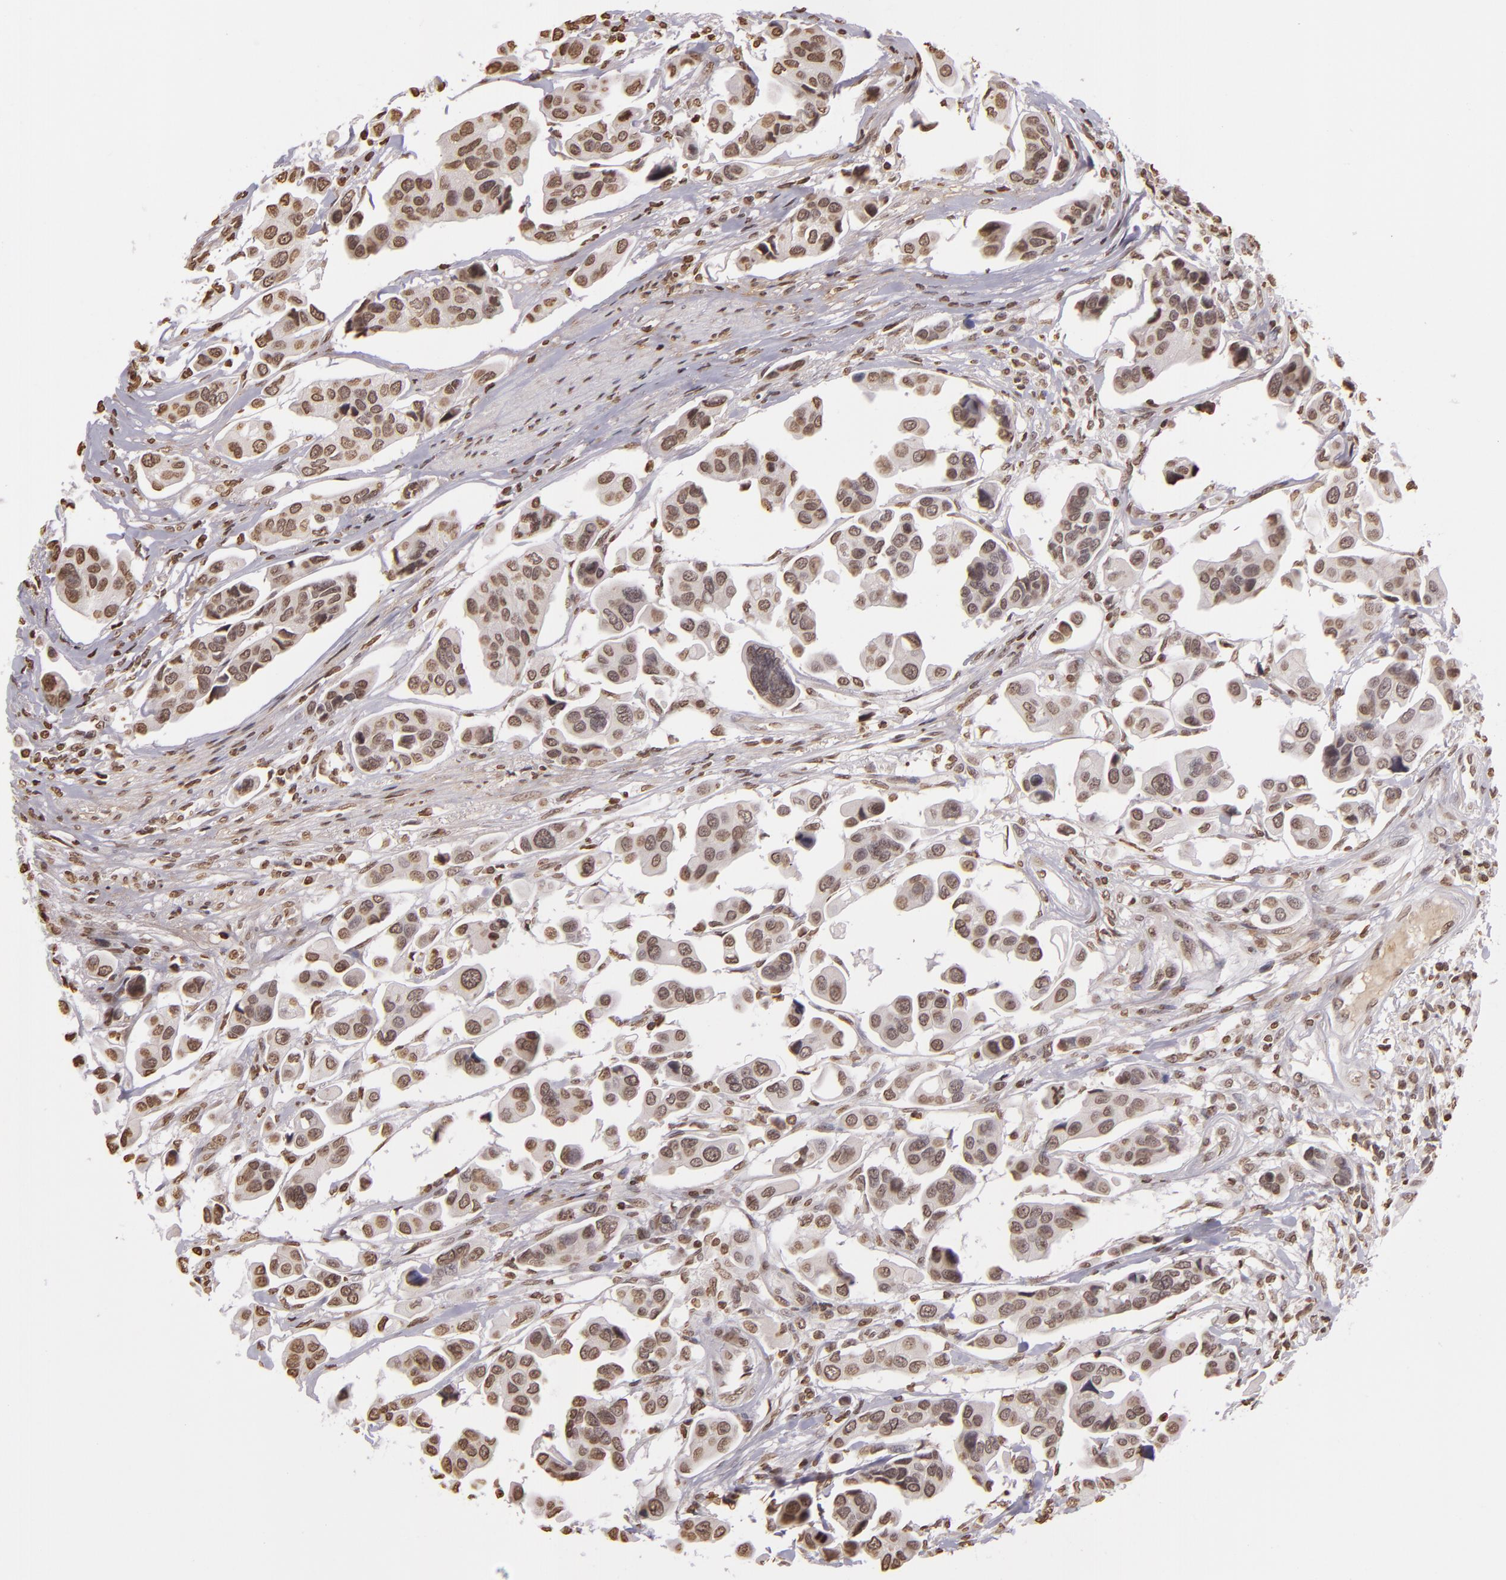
{"staining": {"intensity": "weak", "quantity": ">75%", "location": "nuclear"}, "tissue": "urothelial cancer", "cell_type": "Tumor cells", "image_type": "cancer", "snomed": [{"axis": "morphology", "description": "Adenocarcinoma, NOS"}, {"axis": "topography", "description": "Urinary bladder"}], "caption": "Human adenocarcinoma stained with a brown dye reveals weak nuclear positive expression in approximately >75% of tumor cells.", "gene": "THRB", "patient": {"sex": "male", "age": 61}}